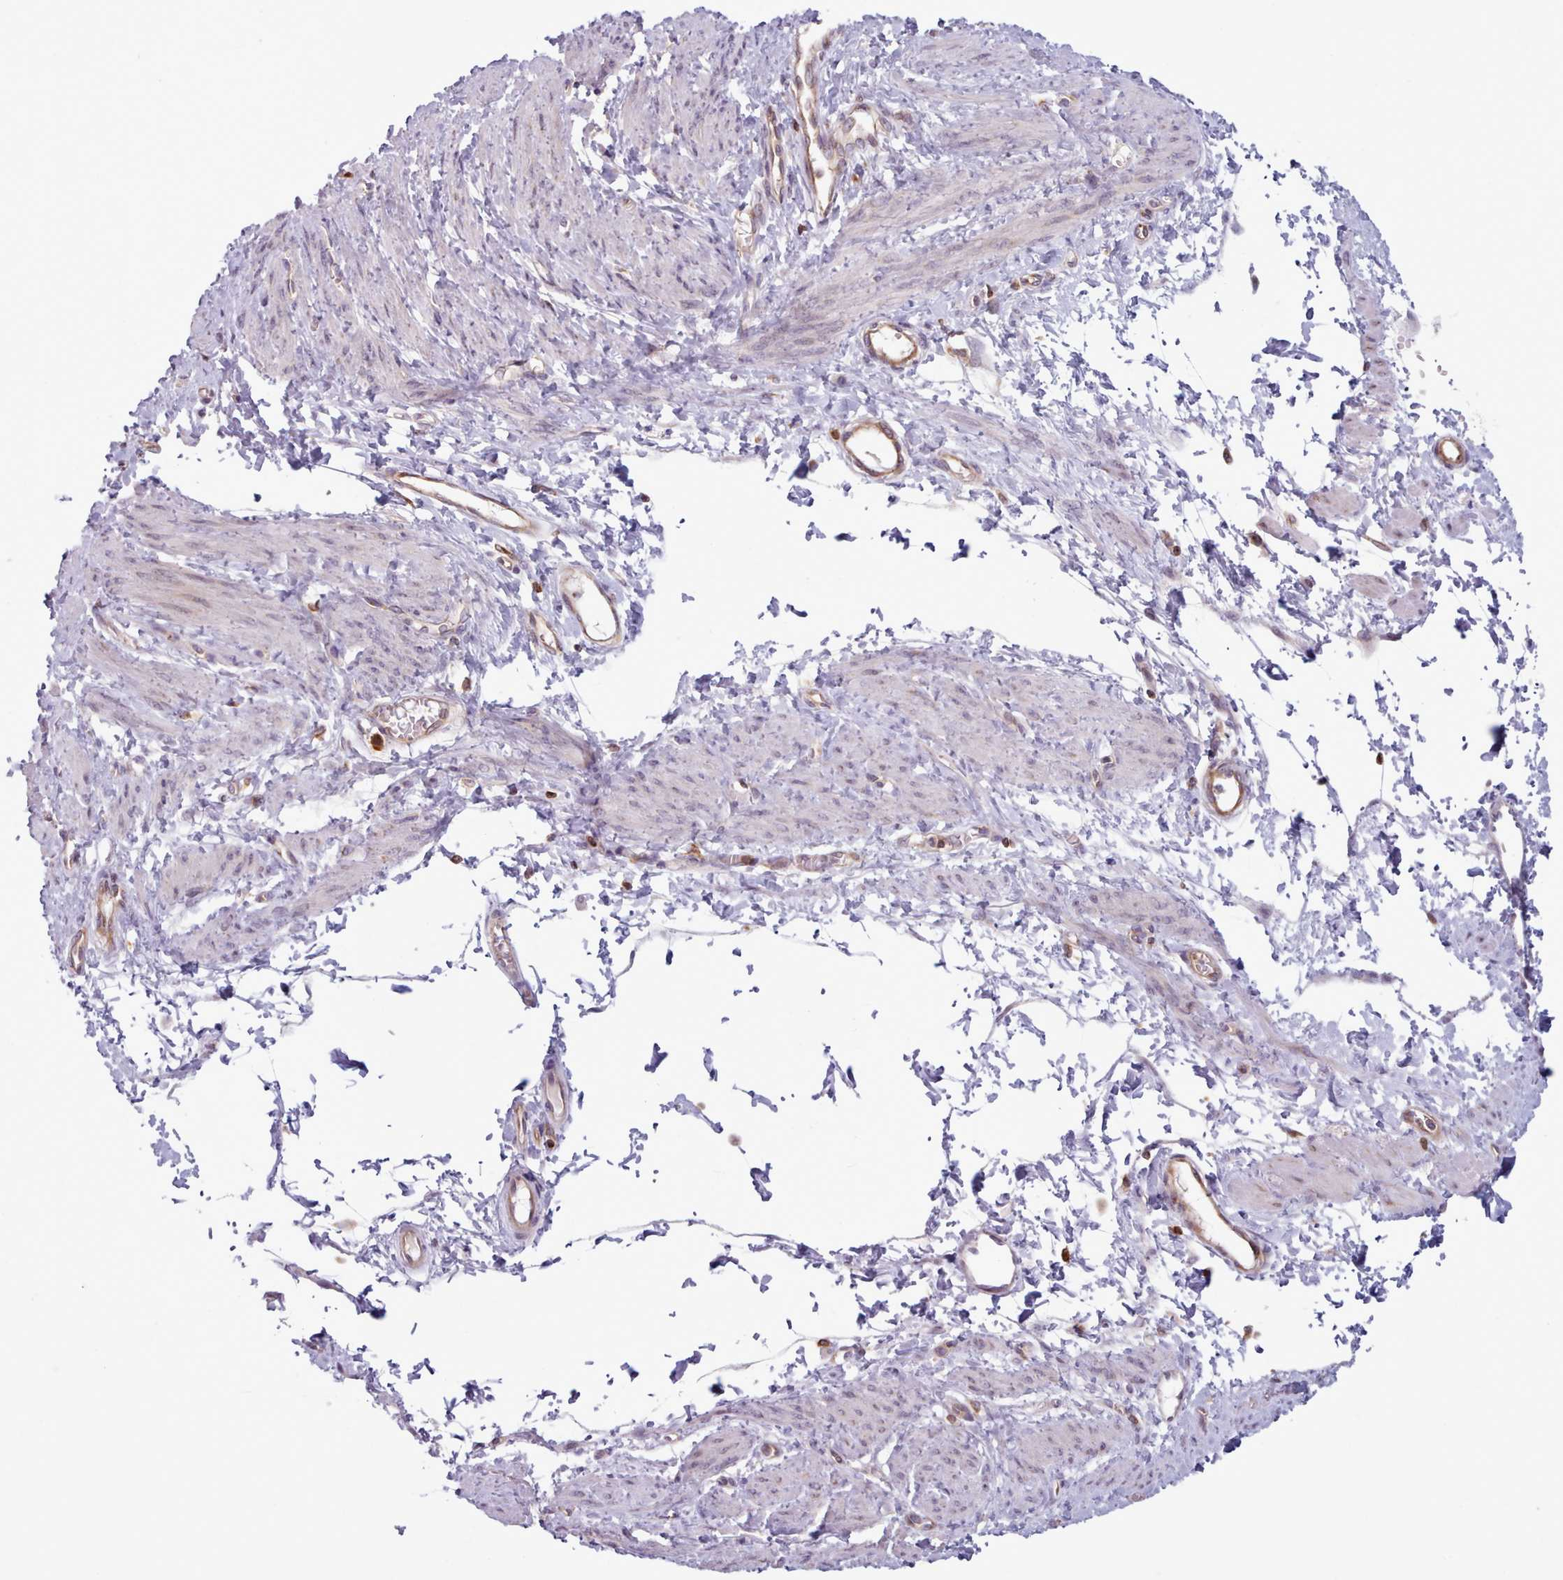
{"staining": {"intensity": "negative", "quantity": "none", "location": "none"}, "tissue": "smooth muscle", "cell_type": "Smooth muscle cells", "image_type": "normal", "snomed": [{"axis": "morphology", "description": "Normal tissue, NOS"}, {"axis": "topography", "description": "Smooth muscle"}, {"axis": "topography", "description": "Uterus"}], "caption": "Micrograph shows no protein staining in smooth muscle cells of unremarkable smooth muscle. (Stains: DAB (3,3'-diaminobenzidine) immunohistochemistry (IHC) with hematoxylin counter stain, Microscopy: brightfield microscopy at high magnification).", "gene": "CRYBG1", "patient": {"sex": "female", "age": 39}}